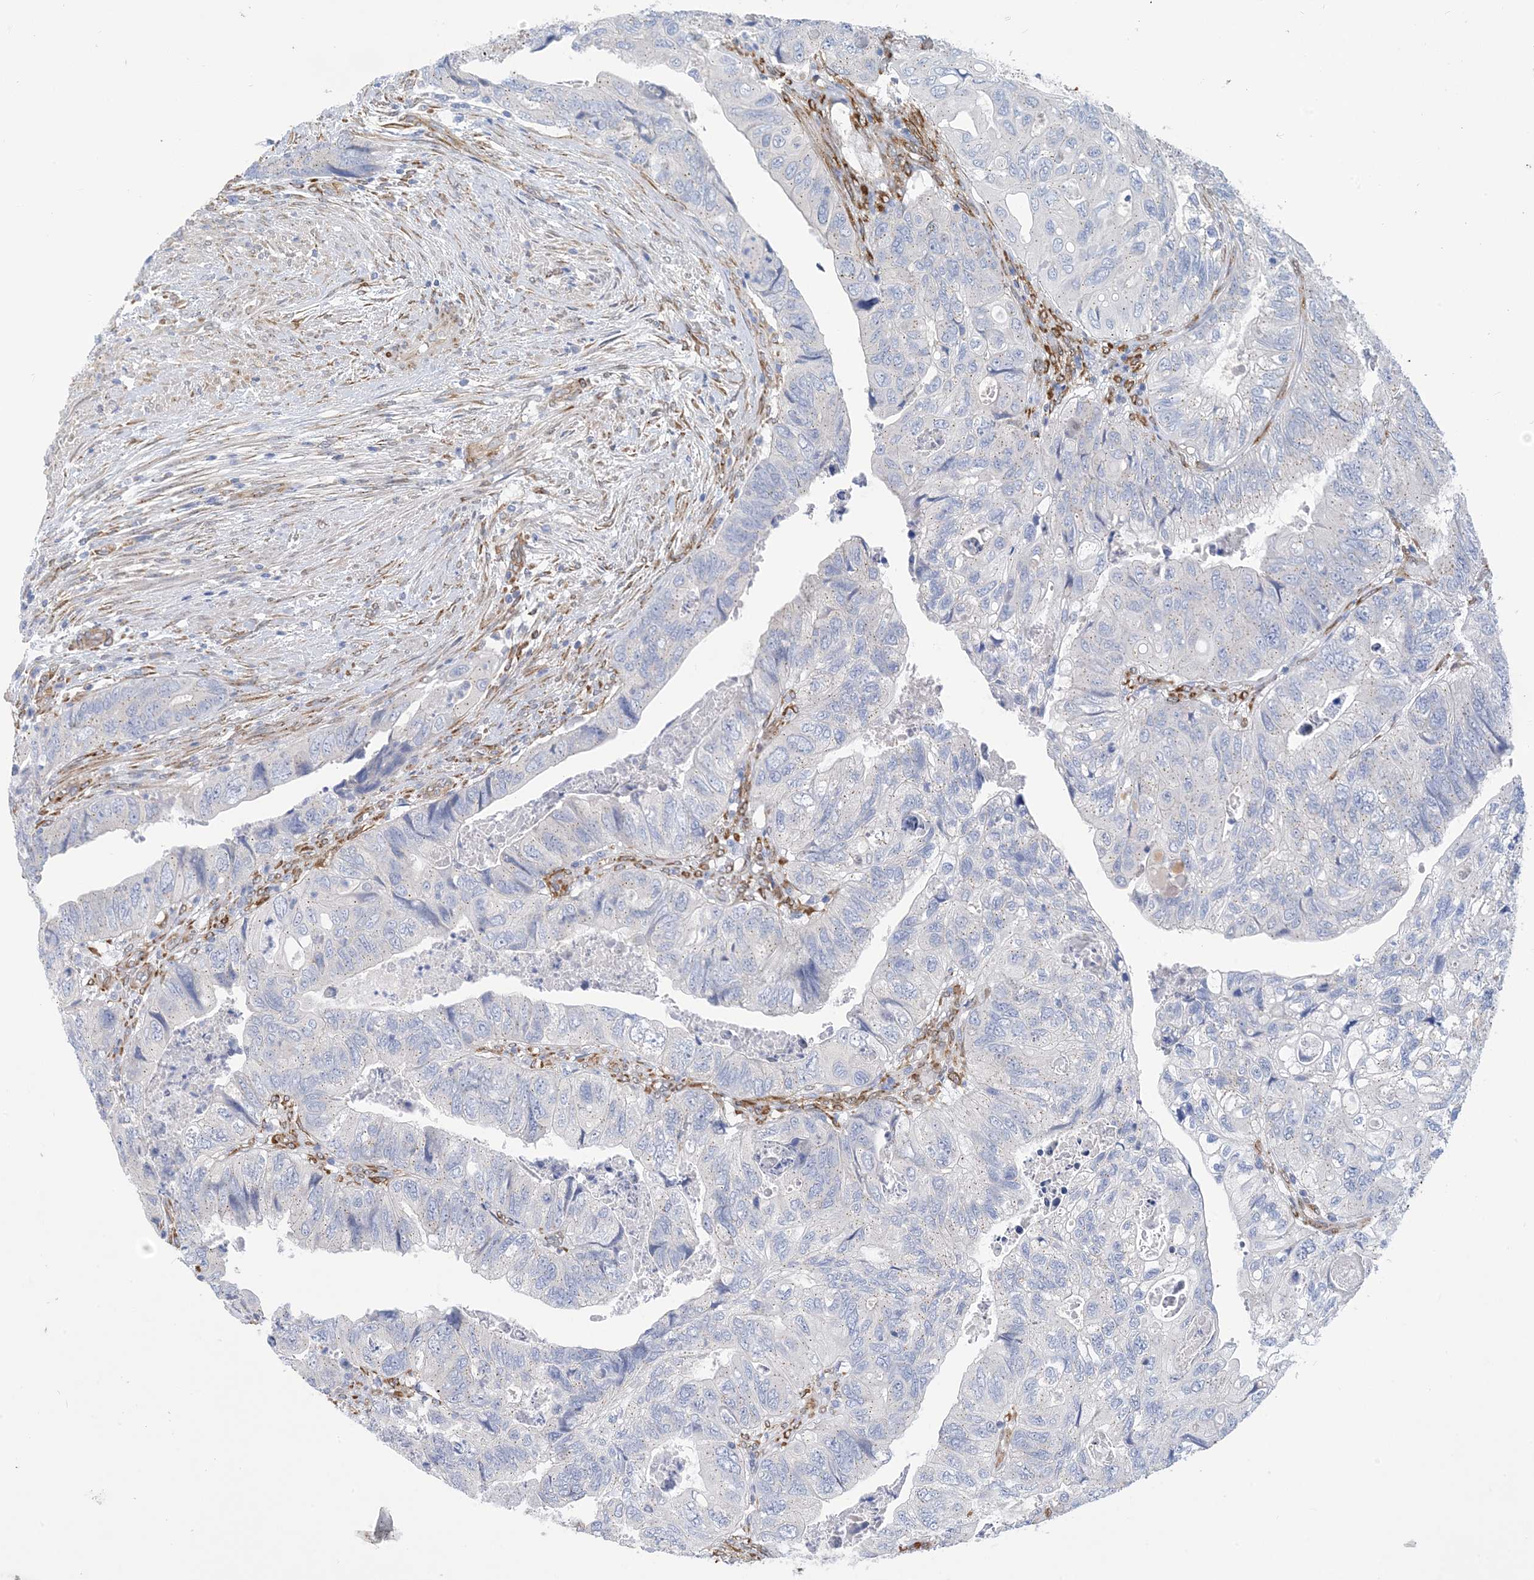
{"staining": {"intensity": "negative", "quantity": "none", "location": "none"}, "tissue": "colorectal cancer", "cell_type": "Tumor cells", "image_type": "cancer", "snomed": [{"axis": "morphology", "description": "Adenocarcinoma, NOS"}, {"axis": "topography", "description": "Rectum"}], "caption": "A histopathology image of colorectal cancer (adenocarcinoma) stained for a protein reveals no brown staining in tumor cells. (Stains: DAB (3,3'-diaminobenzidine) immunohistochemistry (IHC) with hematoxylin counter stain, Microscopy: brightfield microscopy at high magnification).", "gene": "RBMS3", "patient": {"sex": "male", "age": 63}}